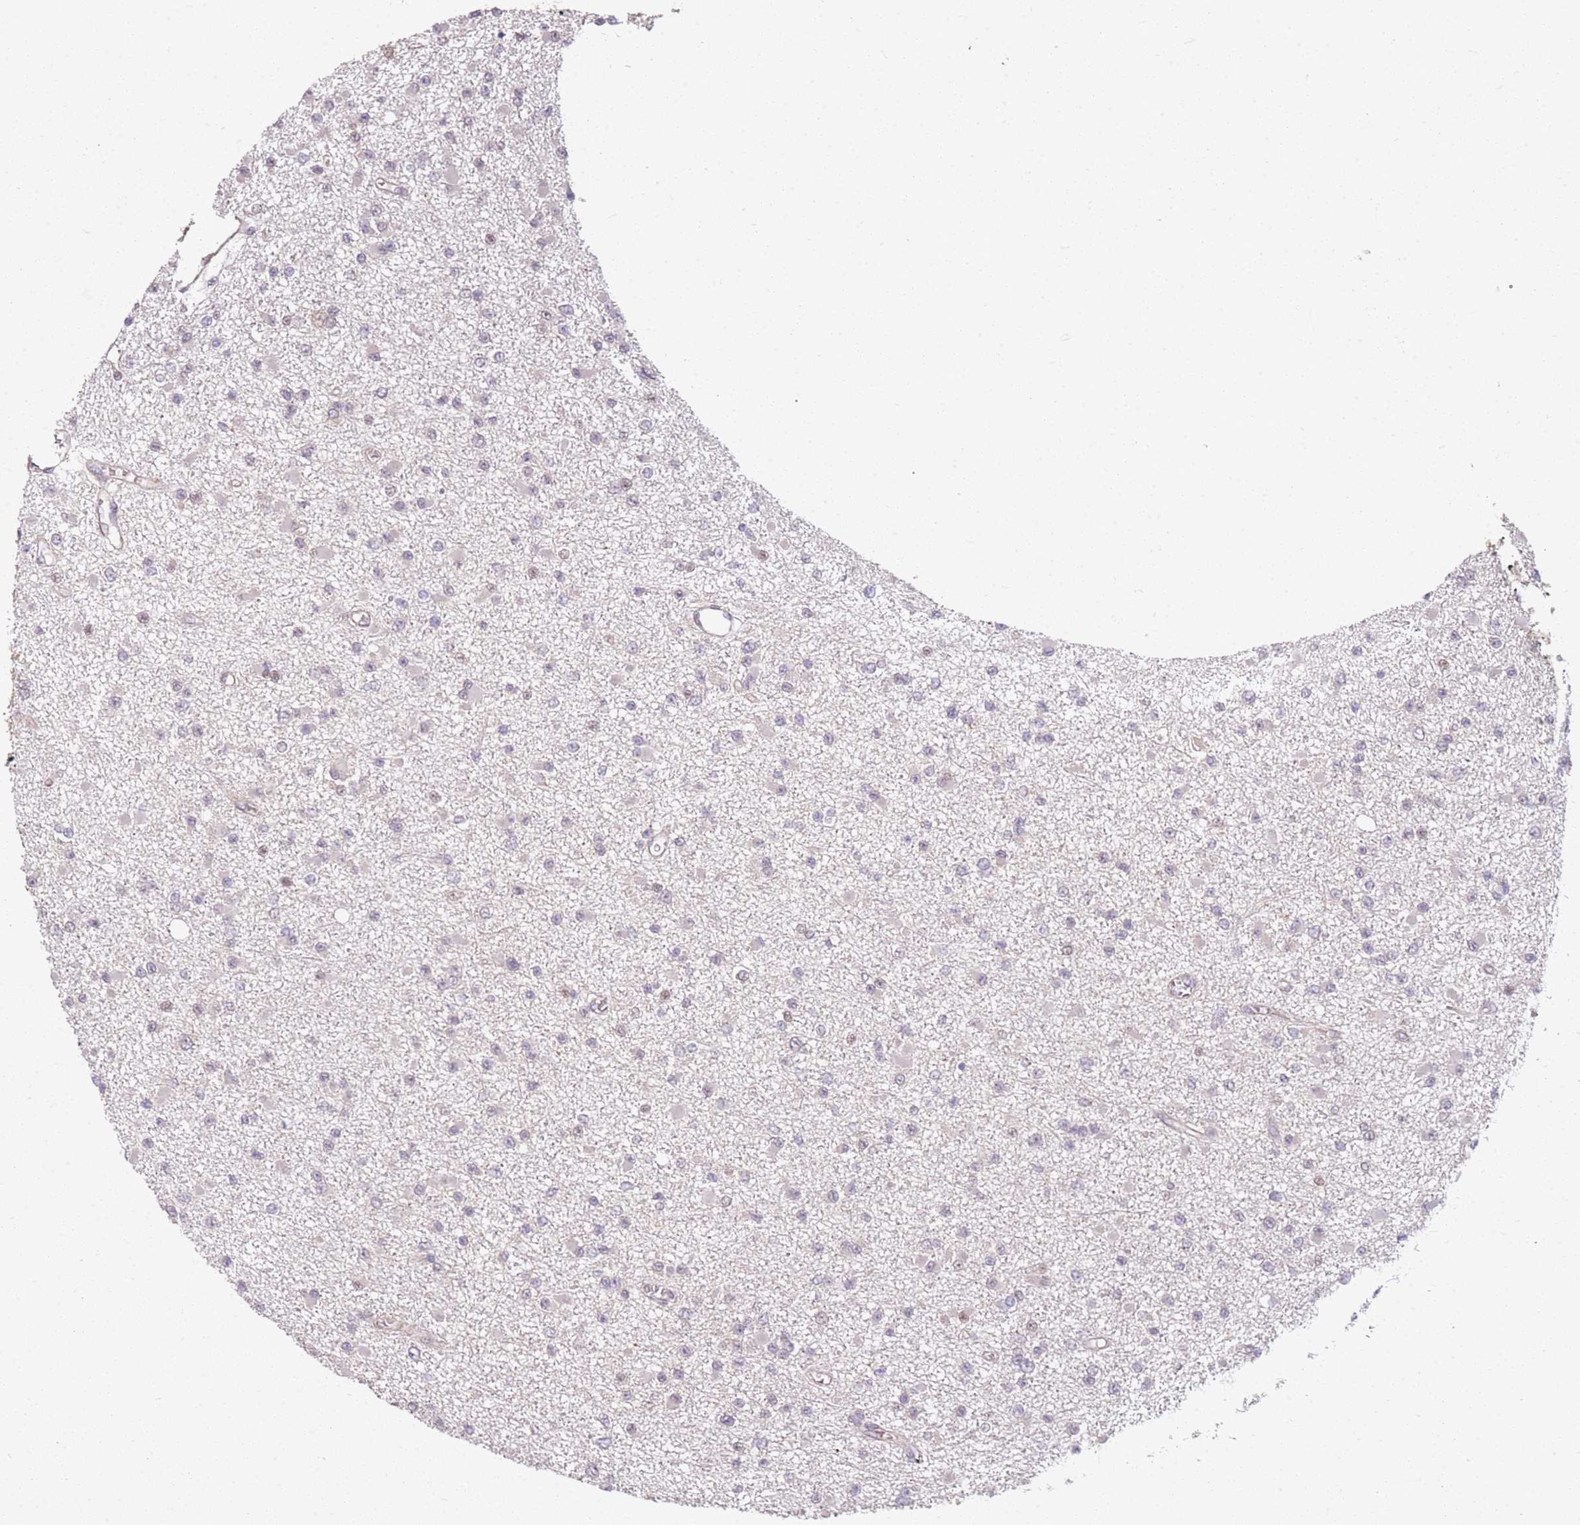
{"staining": {"intensity": "weak", "quantity": "<25%", "location": "nuclear"}, "tissue": "glioma", "cell_type": "Tumor cells", "image_type": "cancer", "snomed": [{"axis": "morphology", "description": "Glioma, malignant, Low grade"}, {"axis": "topography", "description": "Brain"}], "caption": "IHC histopathology image of neoplastic tissue: glioma stained with DAB shows no significant protein positivity in tumor cells.", "gene": "CHURC1", "patient": {"sex": "female", "age": 22}}